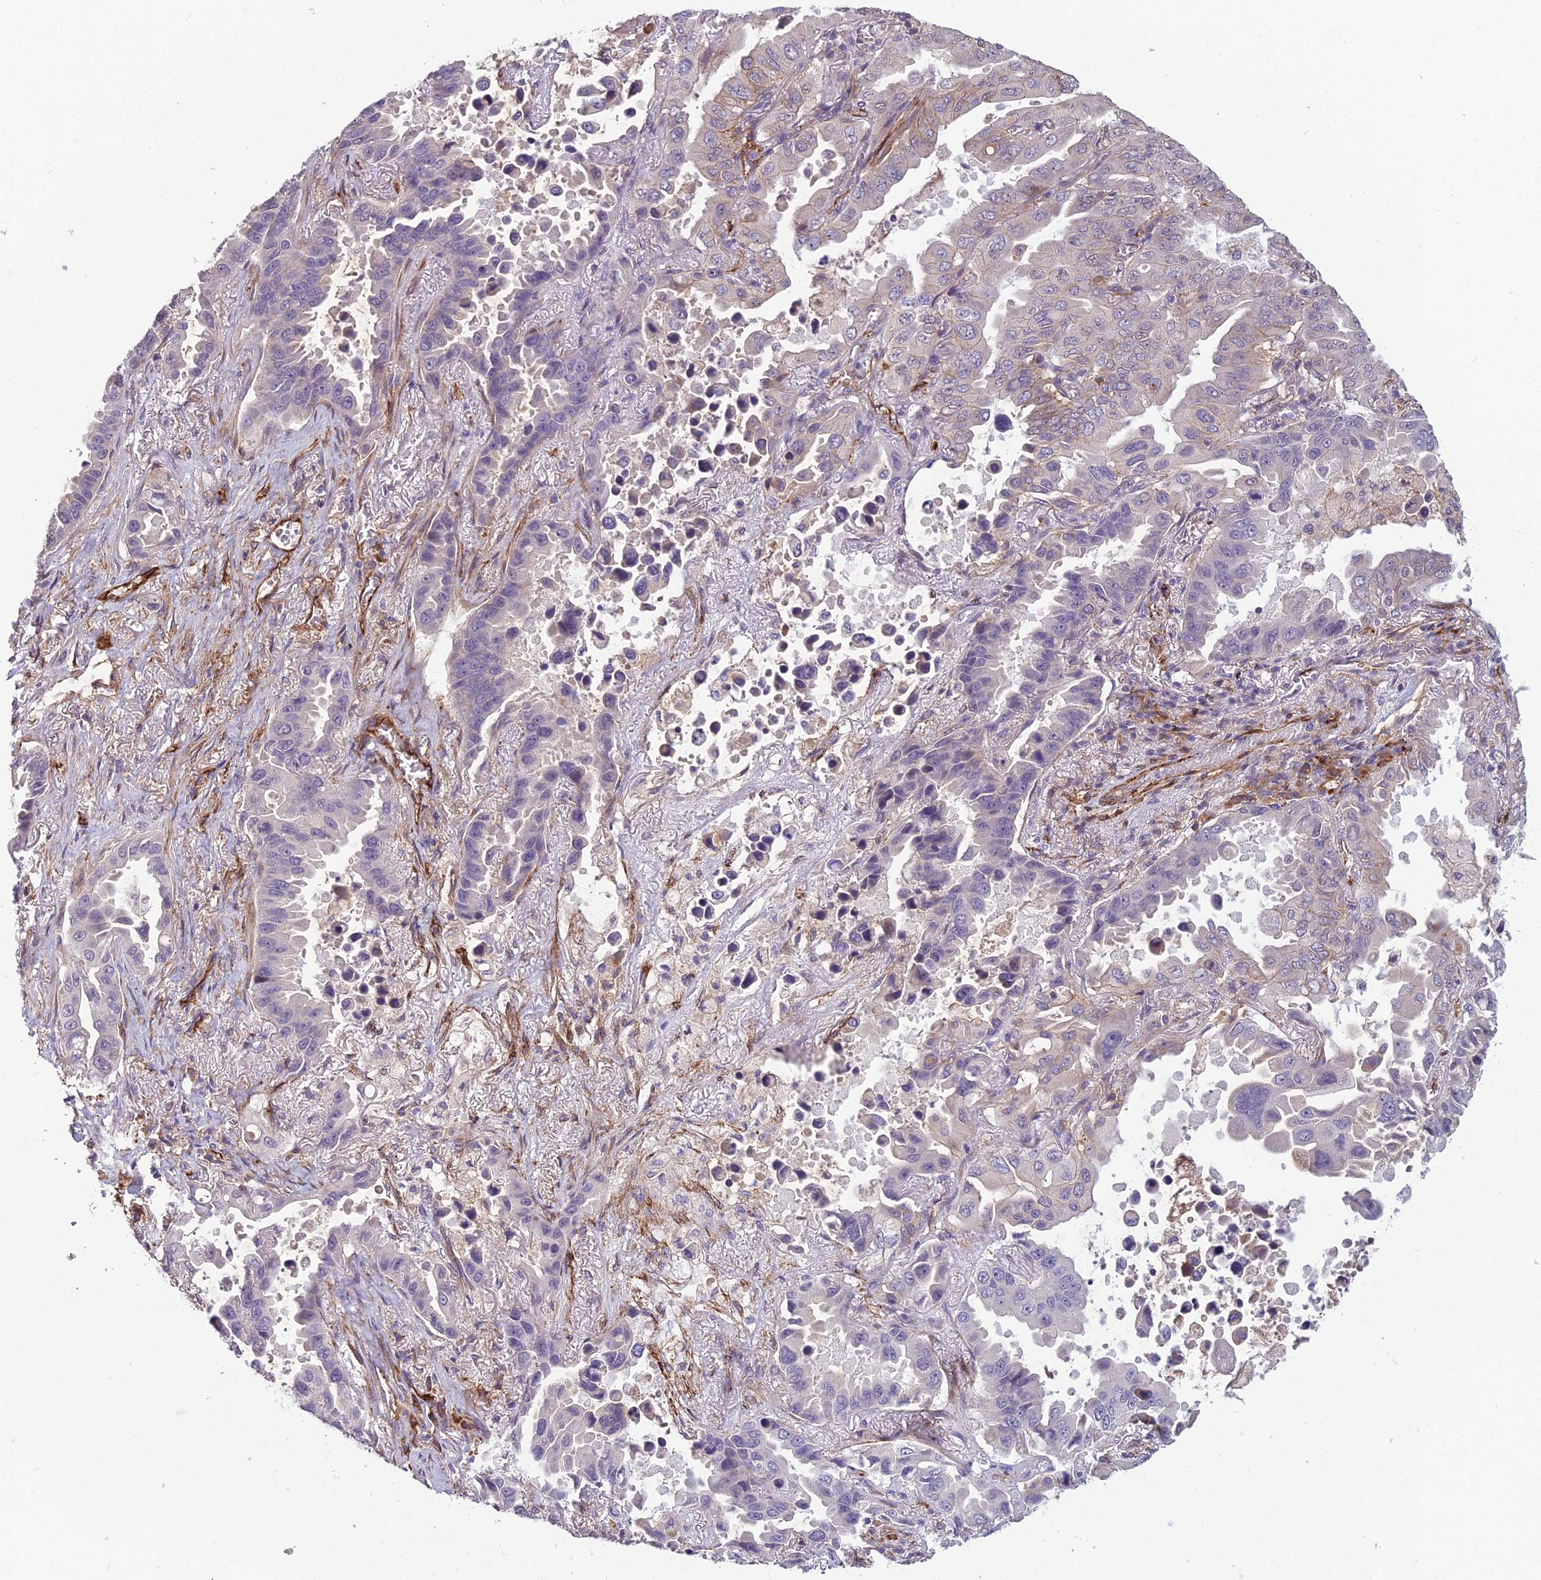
{"staining": {"intensity": "negative", "quantity": "none", "location": "none"}, "tissue": "lung cancer", "cell_type": "Tumor cells", "image_type": "cancer", "snomed": [{"axis": "morphology", "description": "Adenocarcinoma, NOS"}, {"axis": "topography", "description": "Lung"}], "caption": "This is an IHC micrograph of lung cancer. There is no staining in tumor cells.", "gene": "TSPAN15", "patient": {"sex": "male", "age": 64}}